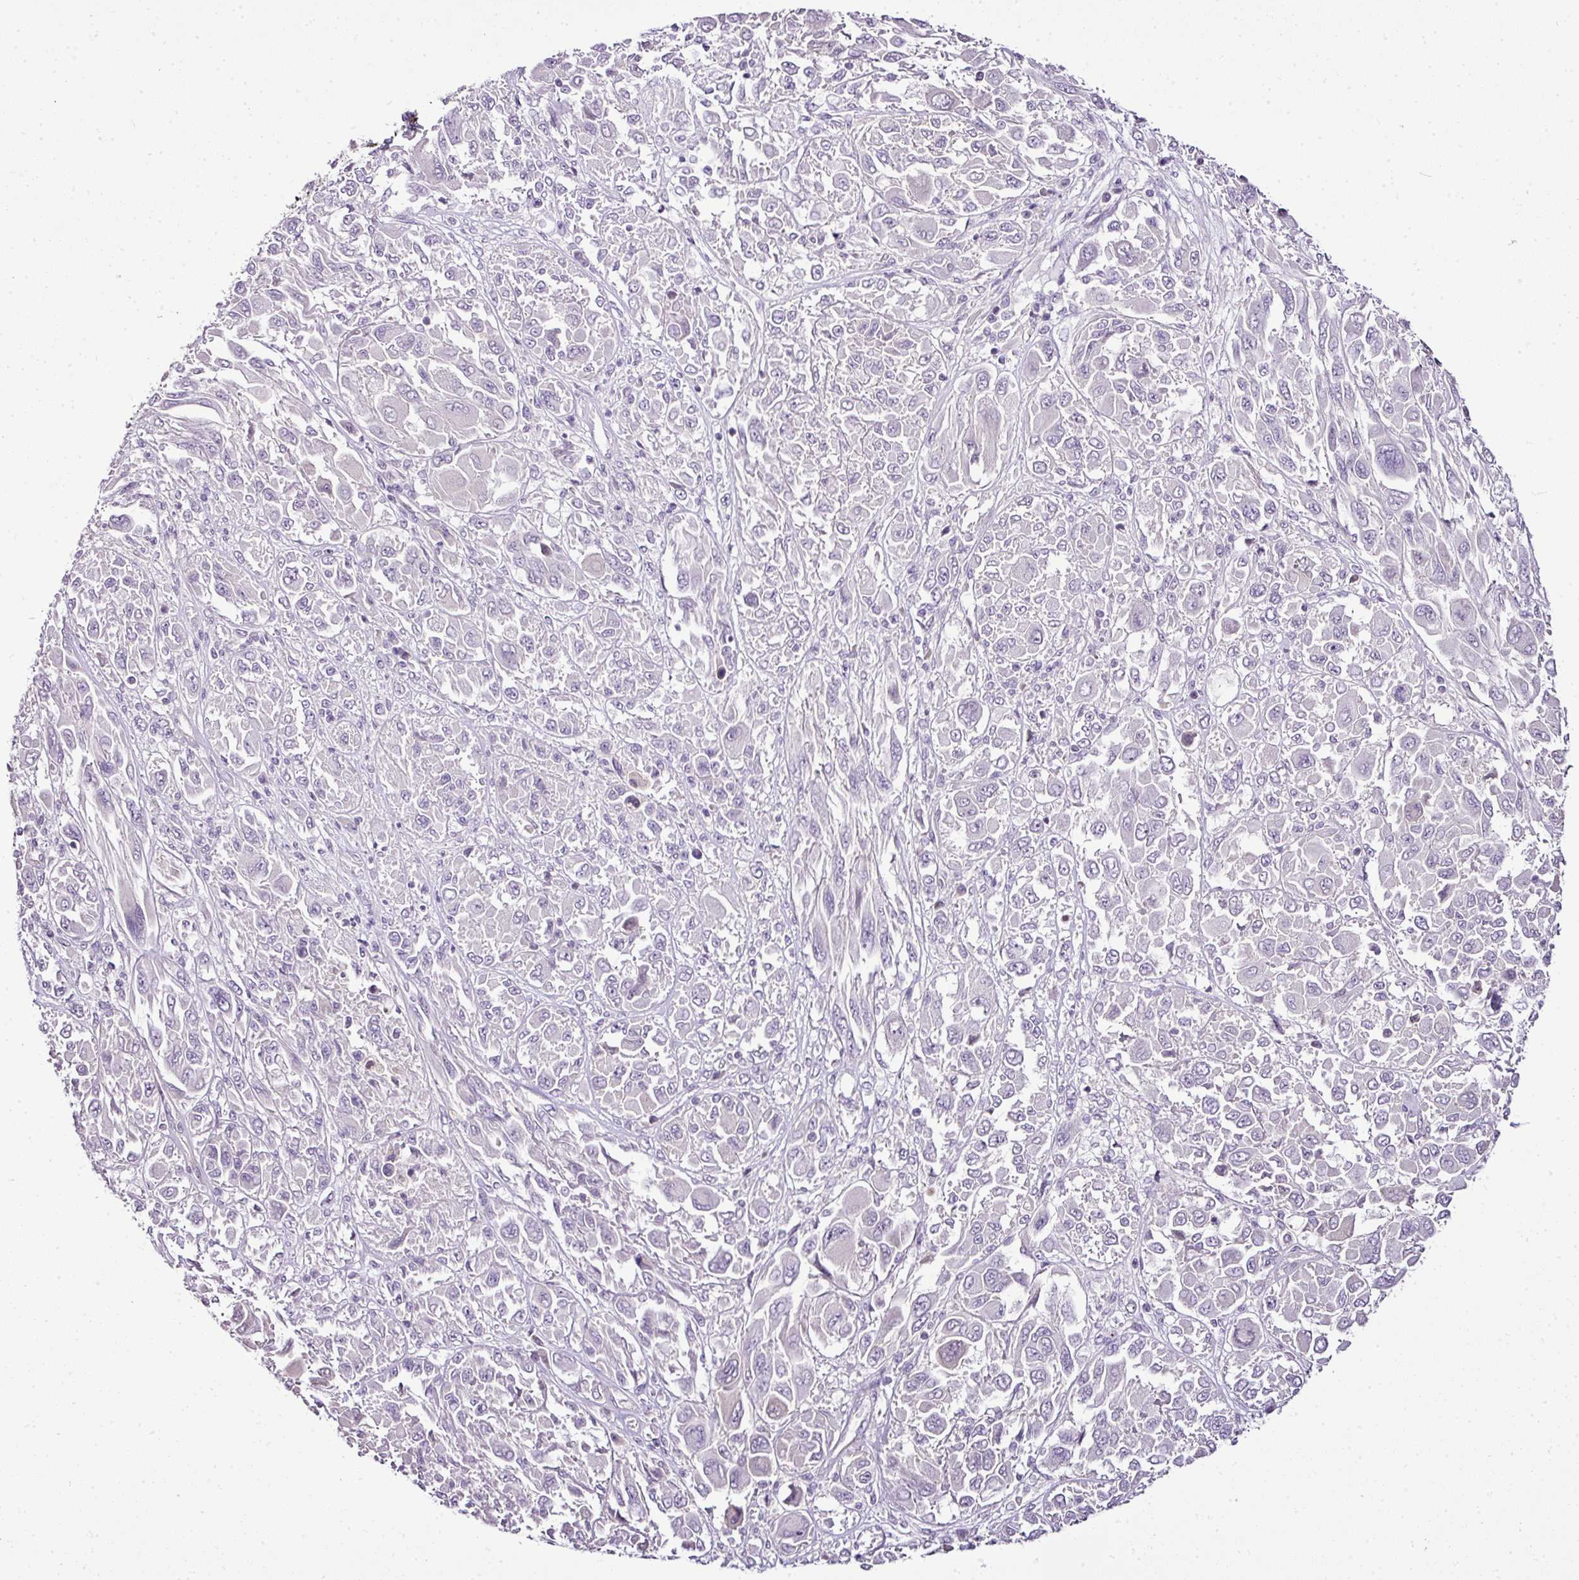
{"staining": {"intensity": "negative", "quantity": "none", "location": "none"}, "tissue": "melanoma", "cell_type": "Tumor cells", "image_type": "cancer", "snomed": [{"axis": "morphology", "description": "Malignant melanoma, NOS"}, {"axis": "topography", "description": "Skin"}], "caption": "IHC micrograph of human melanoma stained for a protein (brown), which shows no staining in tumor cells.", "gene": "TEX30", "patient": {"sex": "female", "age": 91}}